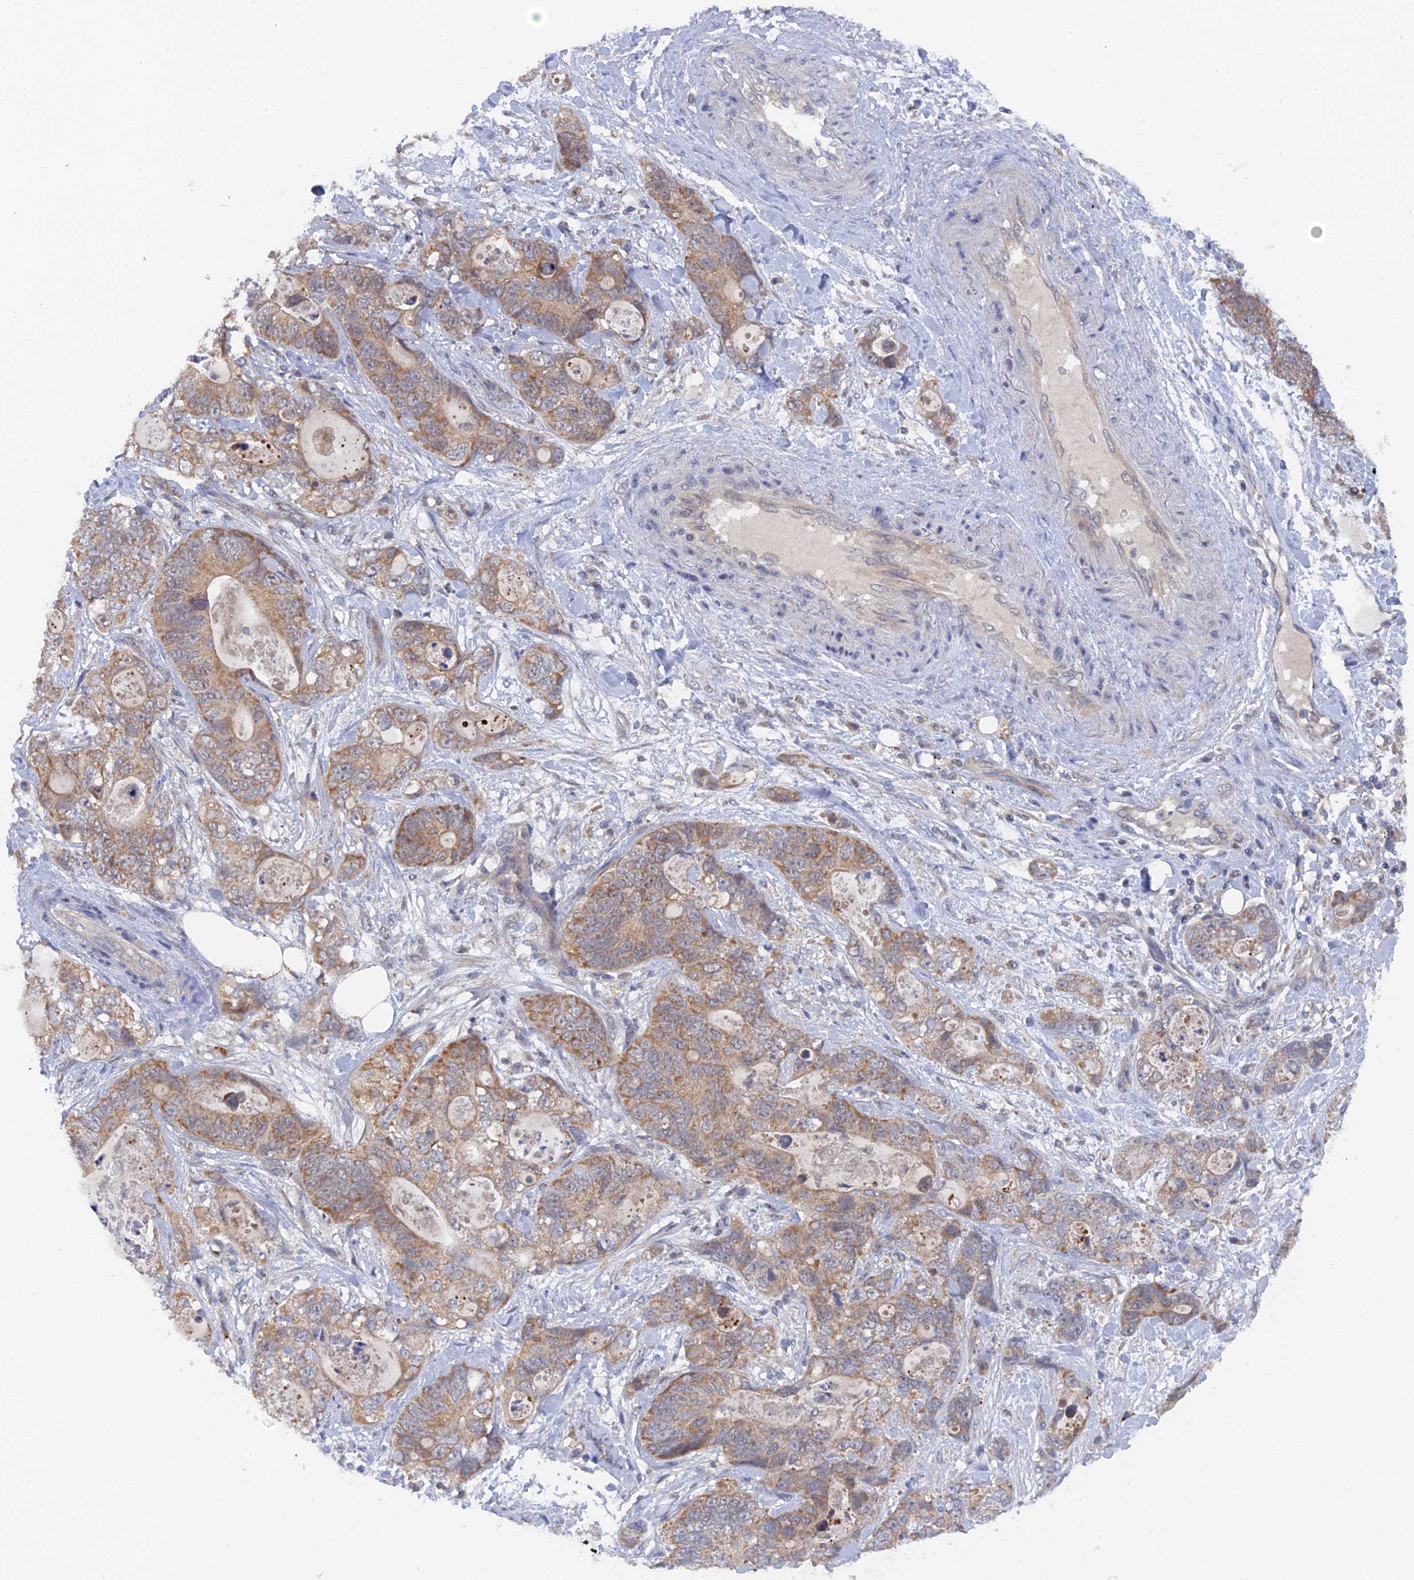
{"staining": {"intensity": "moderate", "quantity": ">75%", "location": "cytoplasmic/membranous"}, "tissue": "stomach cancer", "cell_type": "Tumor cells", "image_type": "cancer", "snomed": [{"axis": "morphology", "description": "Normal tissue, NOS"}, {"axis": "morphology", "description": "Adenocarcinoma, NOS"}, {"axis": "topography", "description": "Stomach"}], "caption": "Adenocarcinoma (stomach) stained for a protein (brown) exhibits moderate cytoplasmic/membranous positive expression in approximately >75% of tumor cells.", "gene": "MIGA2", "patient": {"sex": "female", "age": 89}}